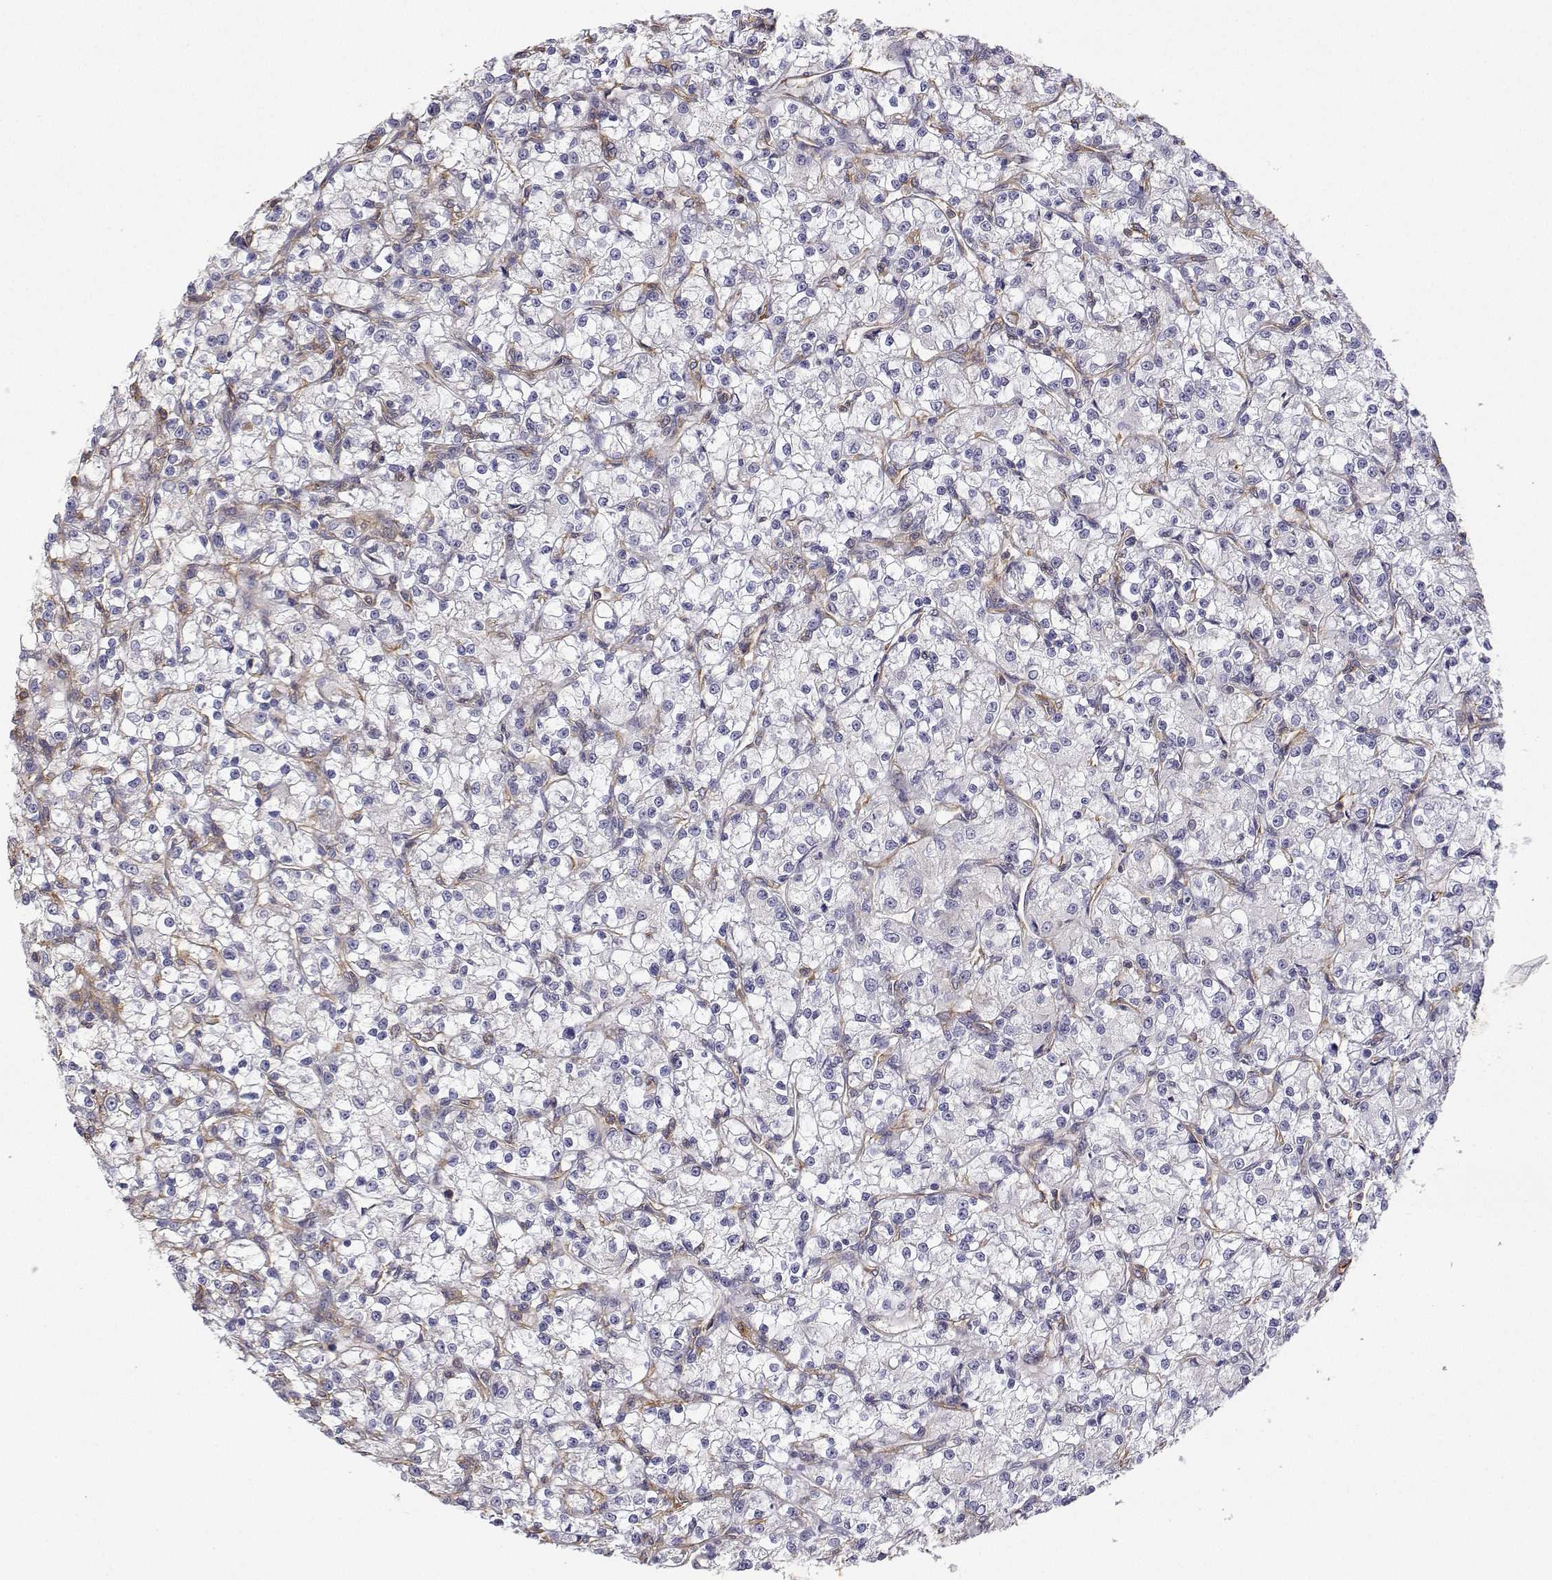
{"staining": {"intensity": "negative", "quantity": "none", "location": "none"}, "tissue": "renal cancer", "cell_type": "Tumor cells", "image_type": "cancer", "snomed": [{"axis": "morphology", "description": "Adenocarcinoma, NOS"}, {"axis": "topography", "description": "Kidney"}], "caption": "IHC histopathology image of human adenocarcinoma (renal) stained for a protein (brown), which shows no positivity in tumor cells.", "gene": "MYH9", "patient": {"sex": "female", "age": 59}}